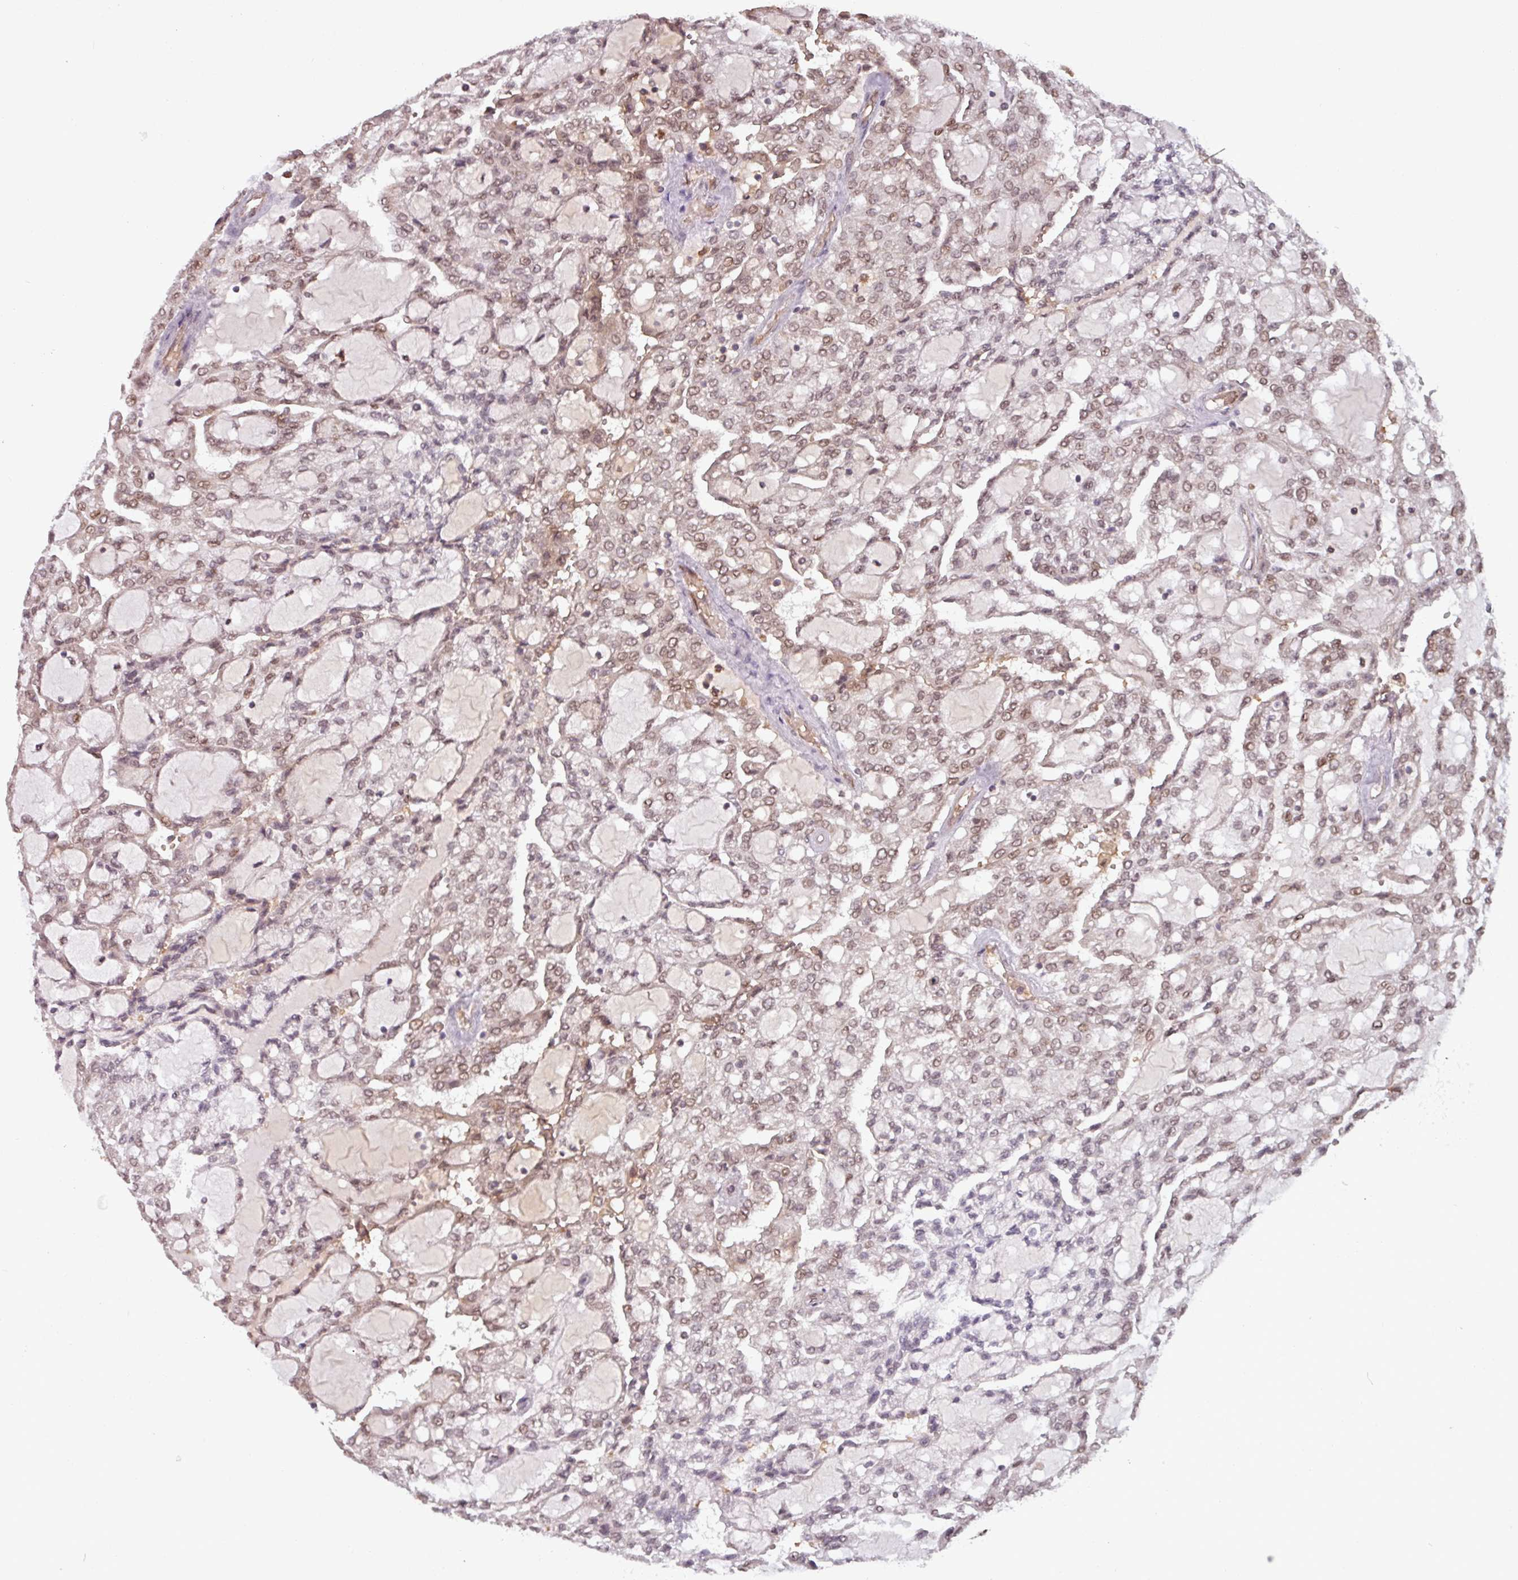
{"staining": {"intensity": "weak", "quantity": ">75%", "location": "nuclear"}, "tissue": "renal cancer", "cell_type": "Tumor cells", "image_type": "cancer", "snomed": [{"axis": "morphology", "description": "Adenocarcinoma, NOS"}, {"axis": "topography", "description": "Kidney"}], "caption": "Renal cancer (adenocarcinoma) tissue shows weak nuclear positivity in approximately >75% of tumor cells", "gene": "RBM4B", "patient": {"sex": "male", "age": 63}}